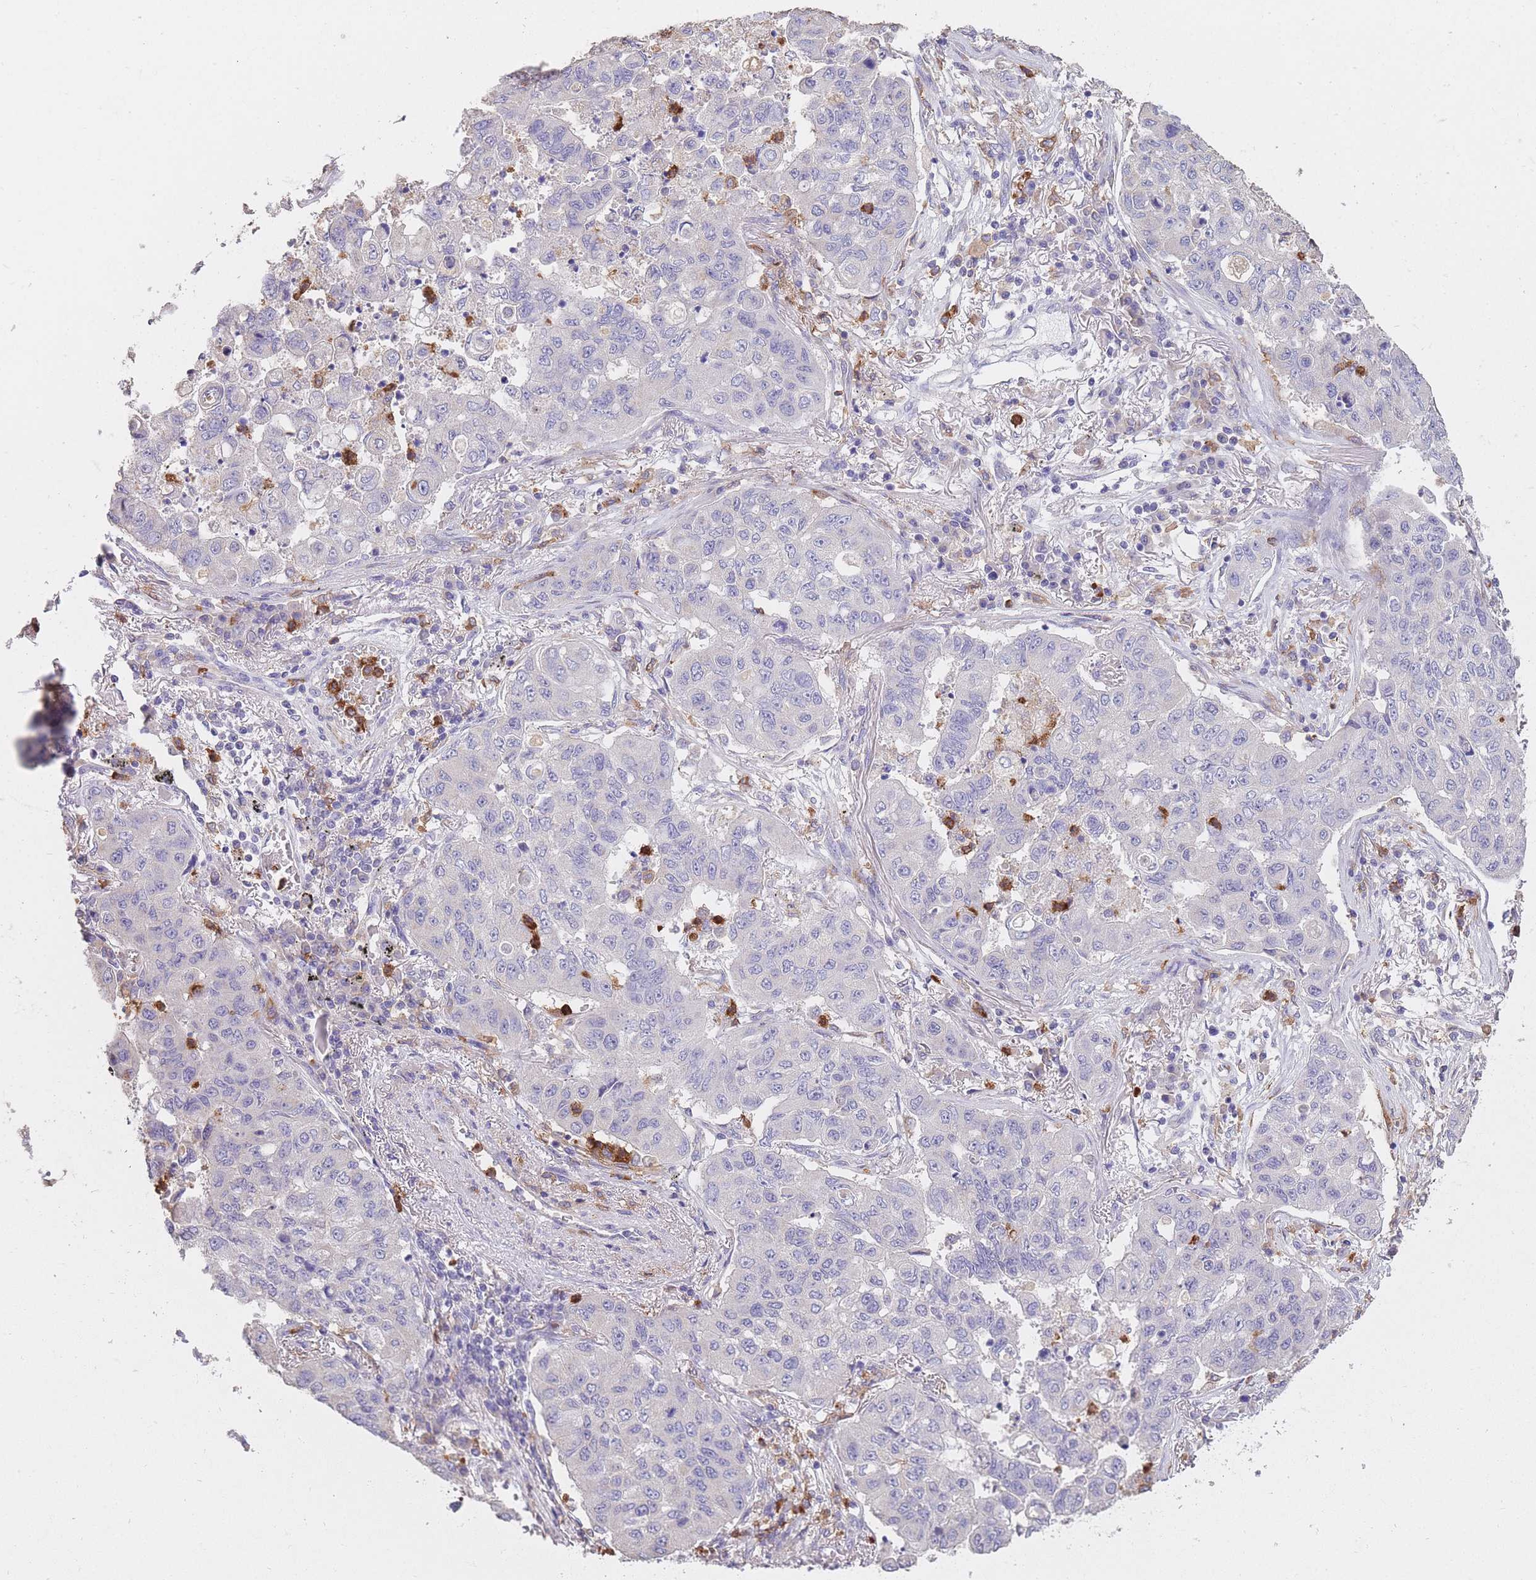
{"staining": {"intensity": "negative", "quantity": "none", "location": "none"}, "tissue": "lung cancer", "cell_type": "Tumor cells", "image_type": "cancer", "snomed": [{"axis": "morphology", "description": "Squamous cell carcinoma, NOS"}, {"axis": "topography", "description": "Lung"}], "caption": "DAB immunohistochemical staining of human squamous cell carcinoma (lung) demonstrates no significant positivity in tumor cells. (DAB (3,3'-diaminobenzidine) immunohistochemistry with hematoxylin counter stain).", "gene": "CLEC12A", "patient": {"sex": "male", "age": 74}}